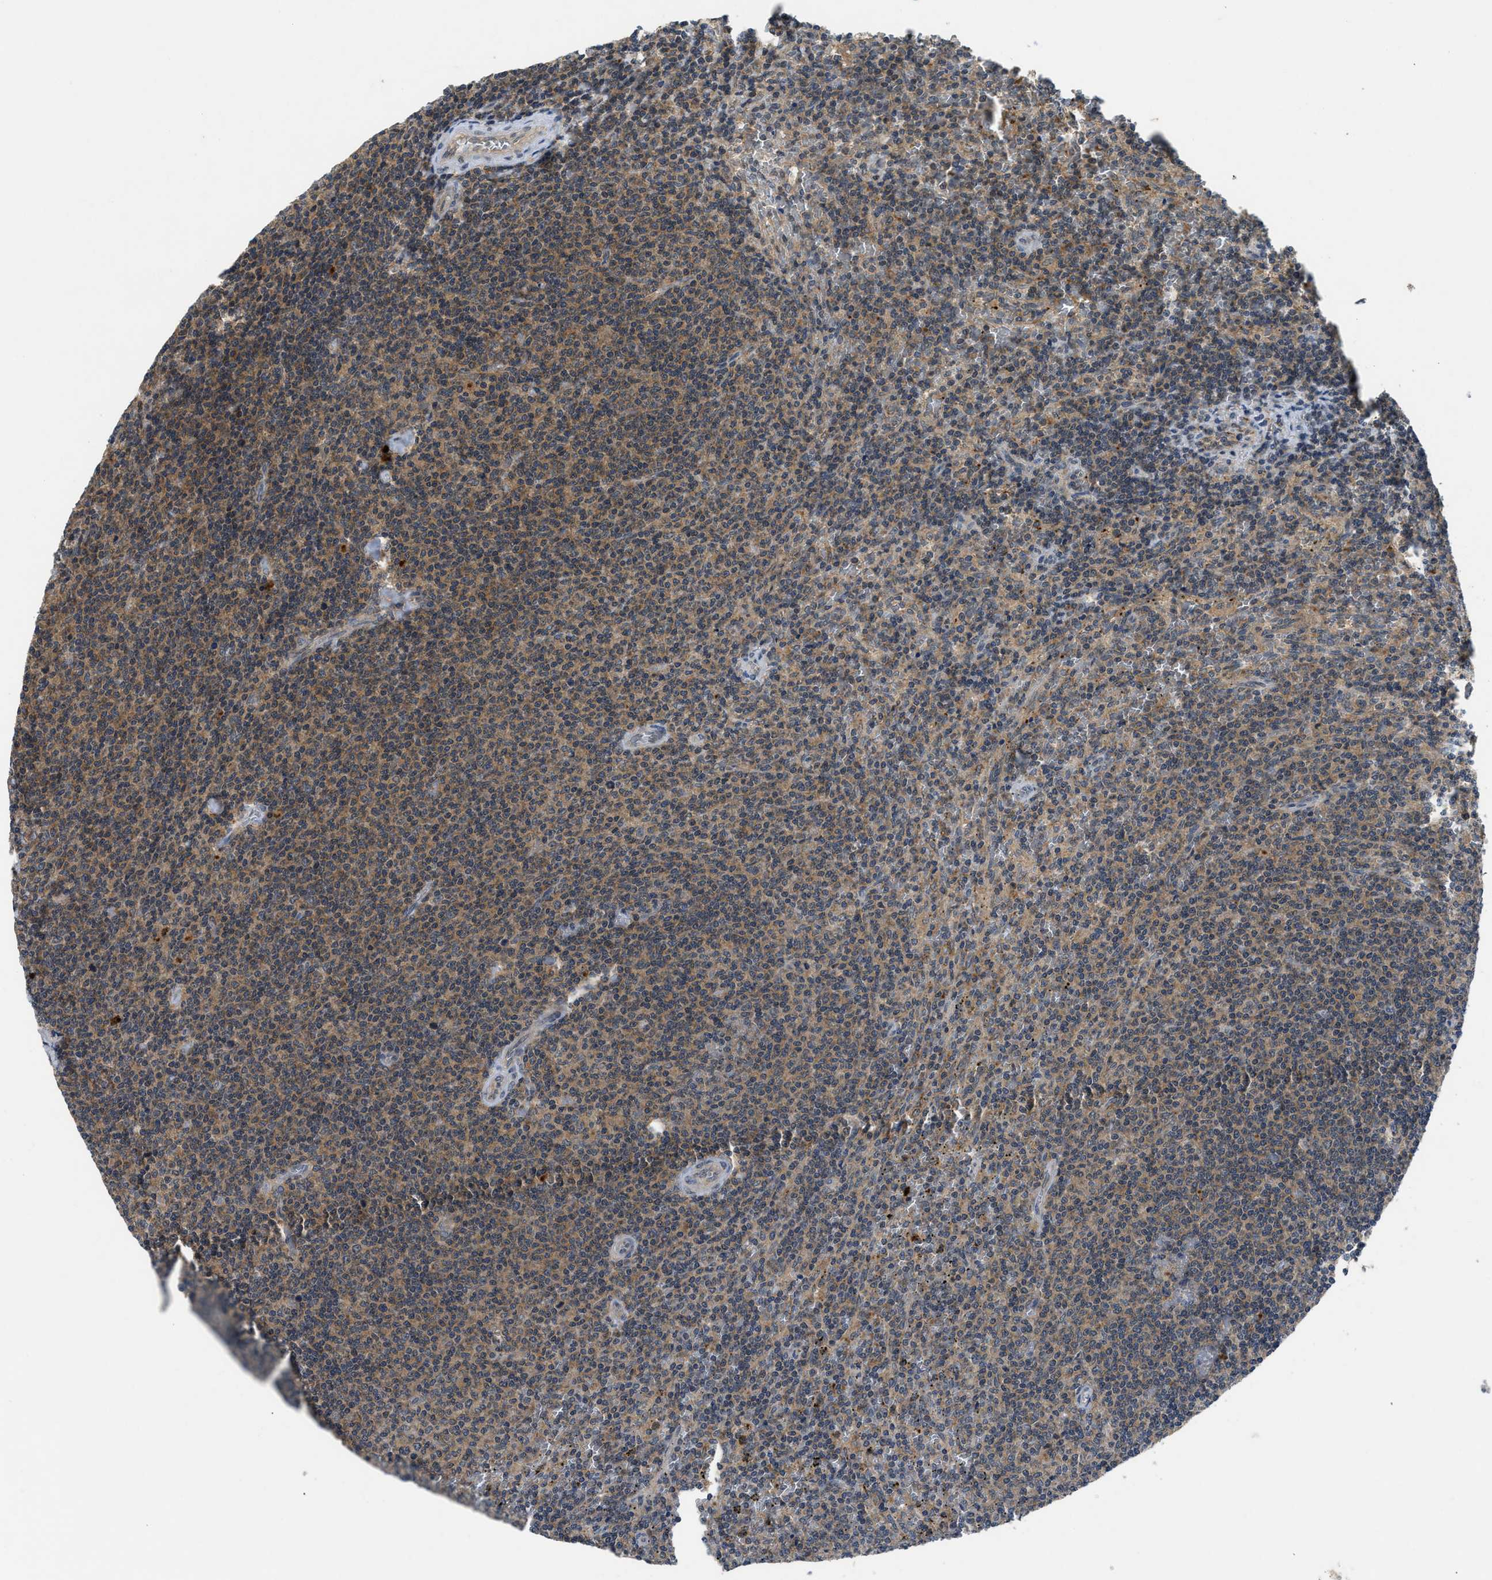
{"staining": {"intensity": "moderate", "quantity": ">75%", "location": "cytoplasmic/membranous"}, "tissue": "lymphoma", "cell_type": "Tumor cells", "image_type": "cancer", "snomed": [{"axis": "morphology", "description": "Malignant lymphoma, non-Hodgkin's type, Low grade"}, {"axis": "topography", "description": "Spleen"}], "caption": "An immunohistochemistry (IHC) photomicrograph of neoplastic tissue is shown. Protein staining in brown highlights moderate cytoplasmic/membranous positivity in low-grade malignant lymphoma, non-Hodgkin's type within tumor cells.", "gene": "PDE7A", "patient": {"sex": "female", "age": 50}}